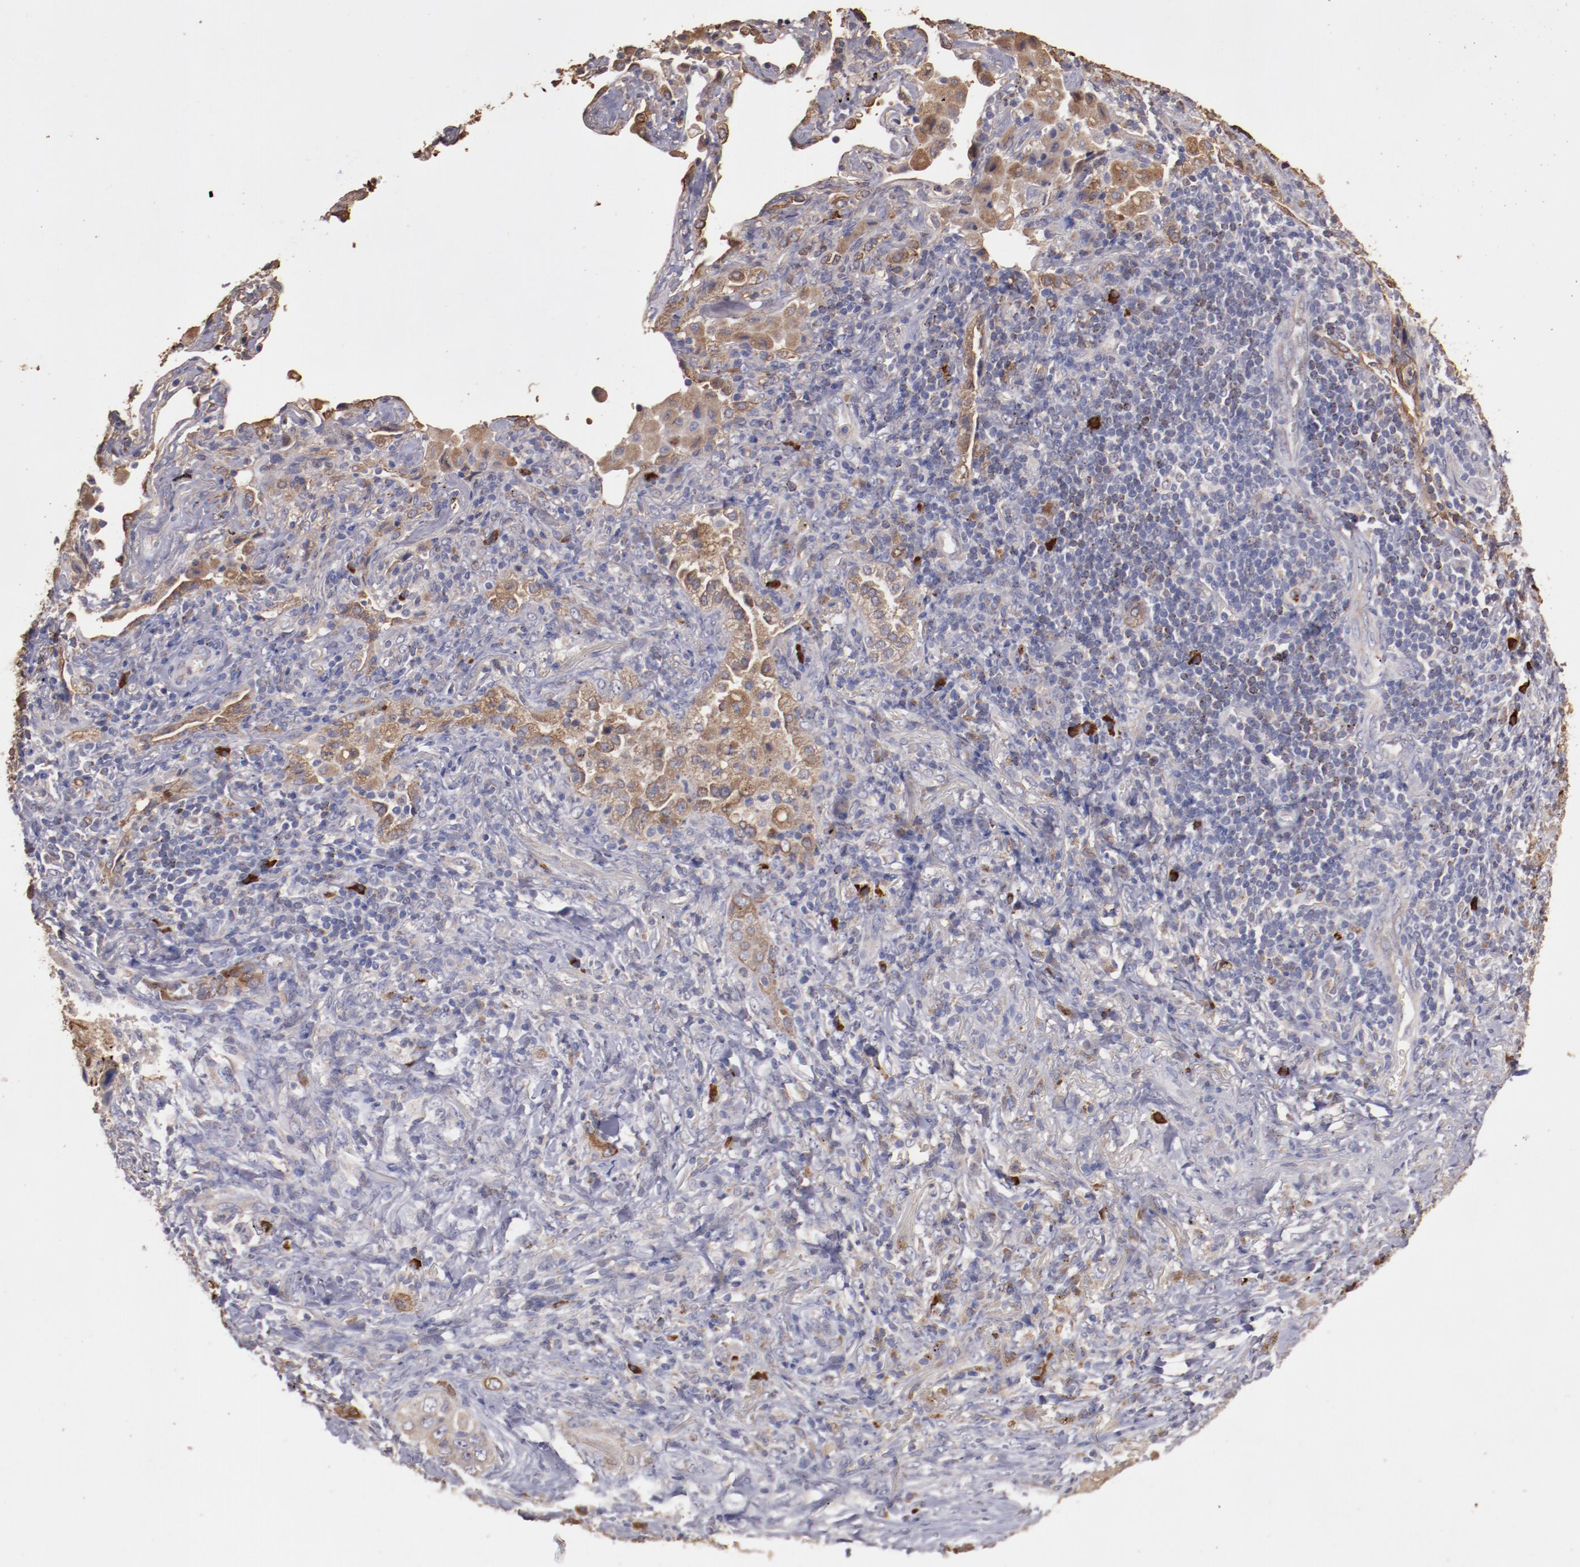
{"staining": {"intensity": "weak", "quantity": "25%-75%", "location": "cytoplasmic/membranous"}, "tissue": "lung cancer", "cell_type": "Tumor cells", "image_type": "cancer", "snomed": [{"axis": "morphology", "description": "Squamous cell carcinoma, NOS"}, {"axis": "topography", "description": "Lung"}], "caption": "Brown immunohistochemical staining in human lung cancer exhibits weak cytoplasmic/membranous expression in about 25%-75% of tumor cells.", "gene": "SRRD", "patient": {"sex": "female", "age": 67}}